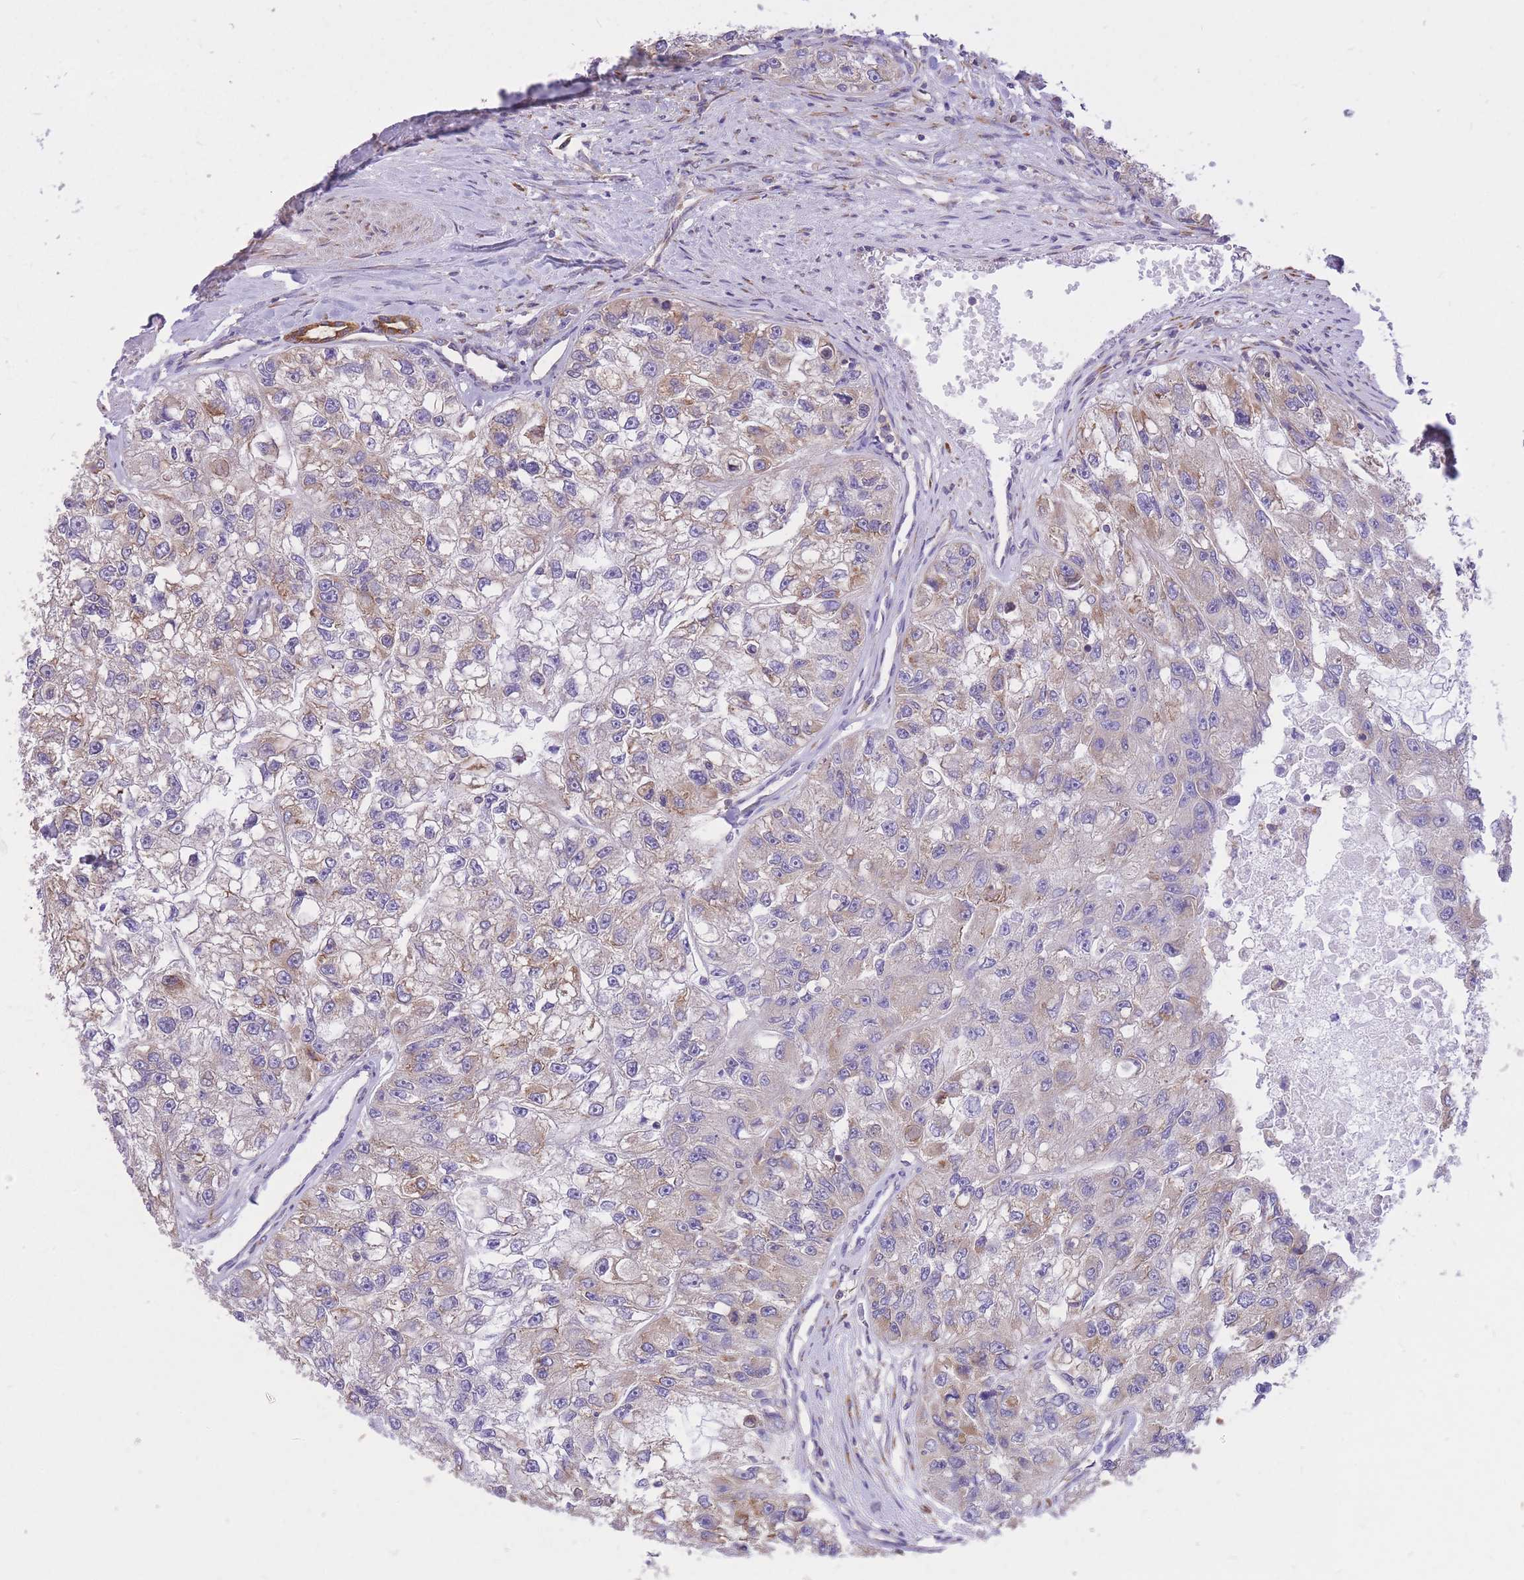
{"staining": {"intensity": "weak", "quantity": "25%-75%", "location": "cytoplasmic/membranous"}, "tissue": "renal cancer", "cell_type": "Tumor cells", "image_type": "cancer", "snomed": [{"axis": "morphology", "description": "Adenocarcinoma, NOS"}, {"axis": "topography", "description": "Kidney"}], "caption": "DAB immunohistochemical staining of human renal cancer reveals weak cytoplasmic/membranous protein expression in approximately 25%-75% of tumor cells. (Stains: DAB in brown, nuclei in blue, Microscopy: brightfield microscopy at high magnification).", "gene": "GBP7", "patient": {"sex": "male", "age": 63}}